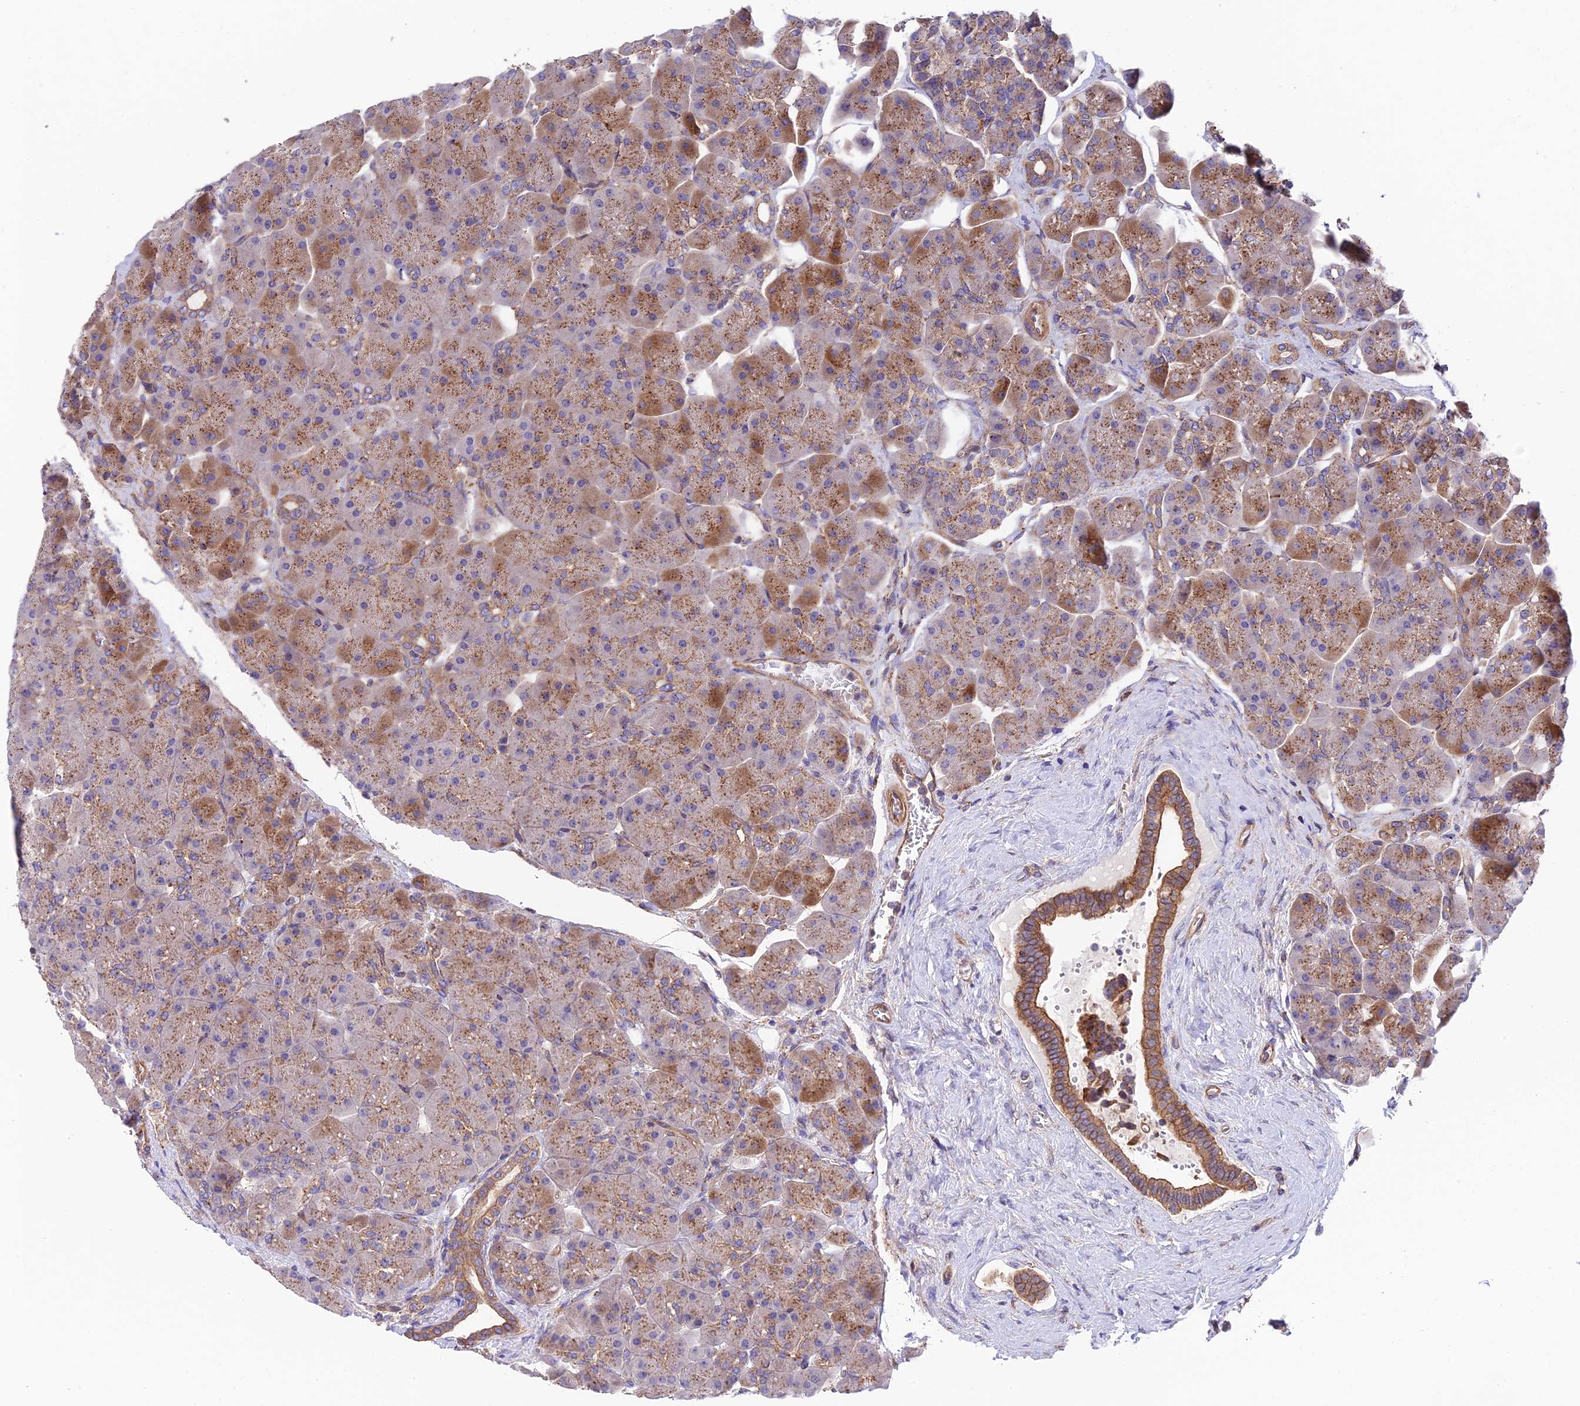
{"staining": {"intensity": "moderate", "quantity": ">75%", "location": "cytoplasmic/membranous"}, "tissue": "pancreas", "cell_type": "Exocrine glandular cells", "image_type": "normal", "snomed": [{"axis": "morphology", "description": "Normal tissue, NOS"}, {"axis": "topography", "description": "Pancreas"}], "caption": "Pancreas stained for a protein (brown) displays moderate cytoplasmic/membranous positive expression in approximately >75% of exocrine glandular cells.", "gene": "QRFP", "patient": {"sex": "male", "age": 66}}